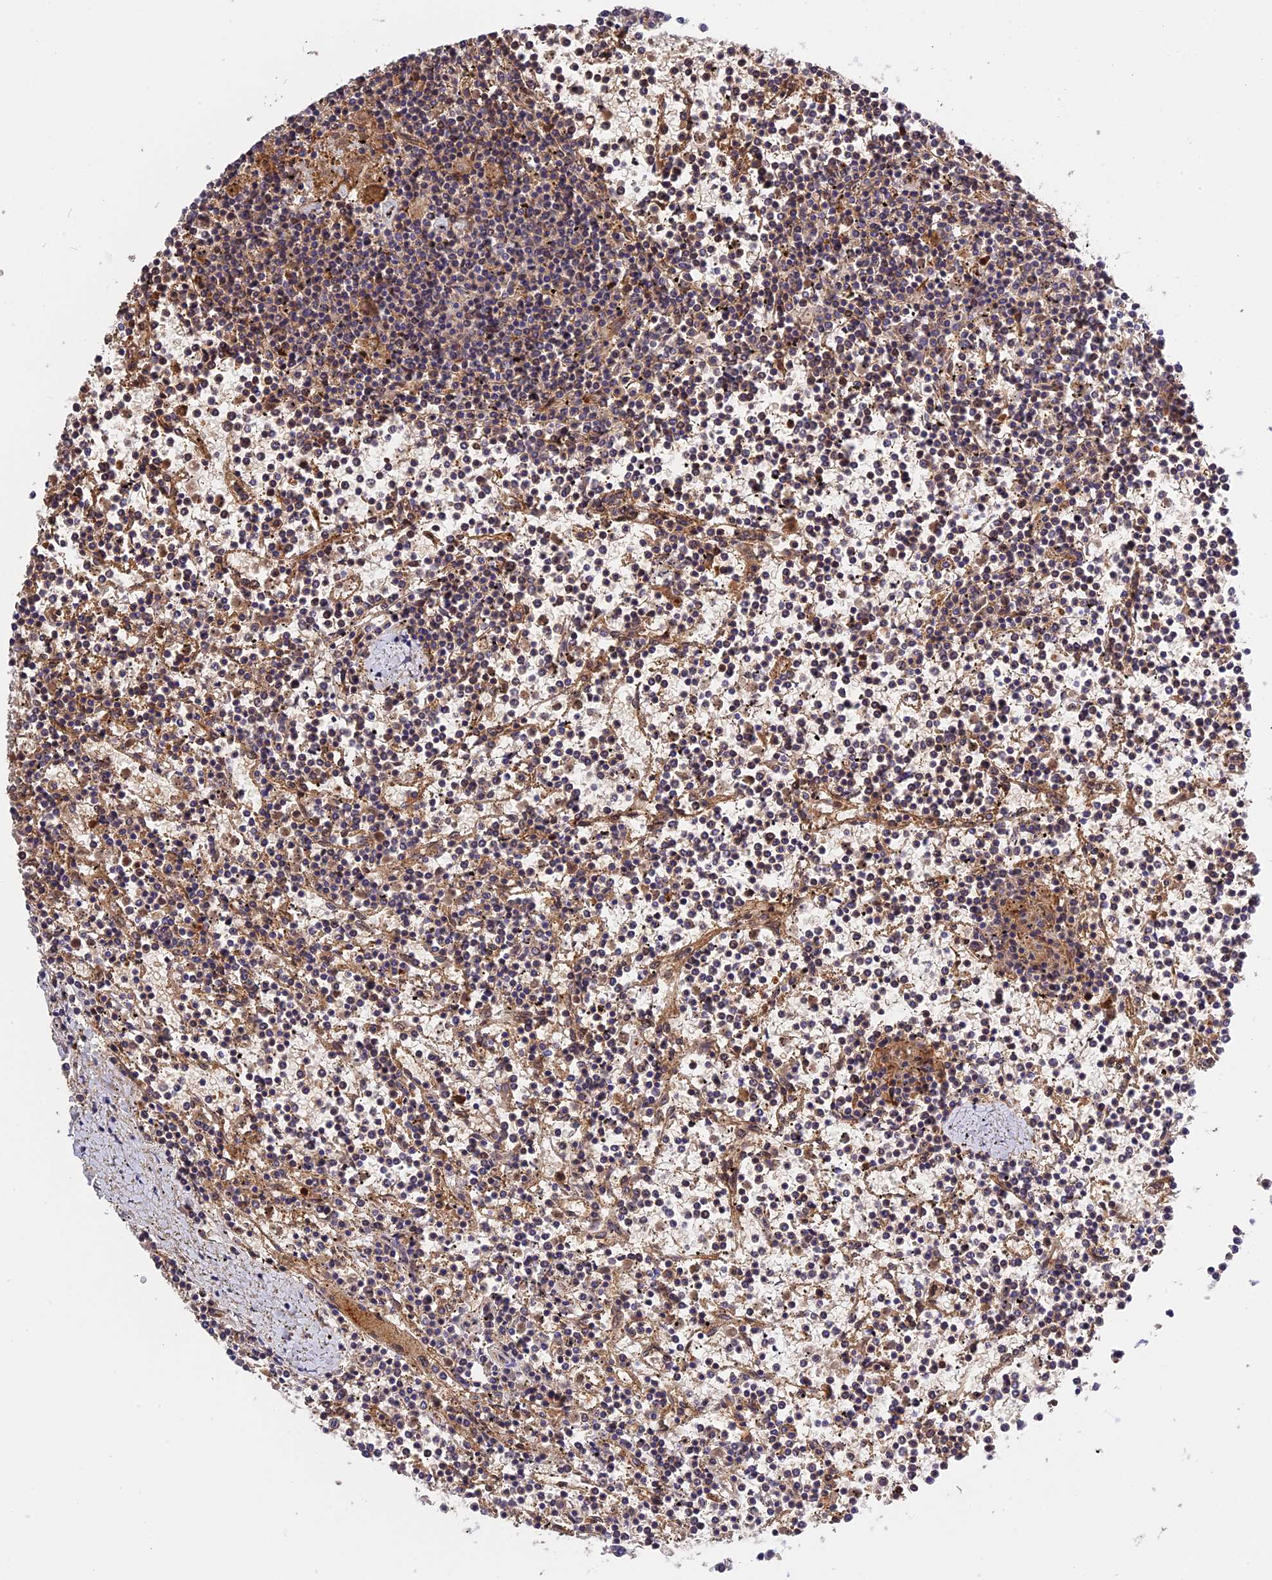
{"staining": {"intensity": "weak", "quantity": "25%-75%", "location": "cytoplasmic/membranous"}, "tissue": "lymphoma", "cell_type": "Tumor cells", "image_type": "cancer", "snomed": [{"axis": "morphology", "description": "Malignant lymphoma, non-Hodgkin's type, Low grade"}, {"axis": "topography", "description": "Spleen"}], "caption": "The histopathology image demonstrates staining of lymphoma, revealing weak cytoplasmic/membranous protein expression (brown color) within tumor cells.", "gene": "MFSD2A", "patient": {"sex": "female", "age": 19}}